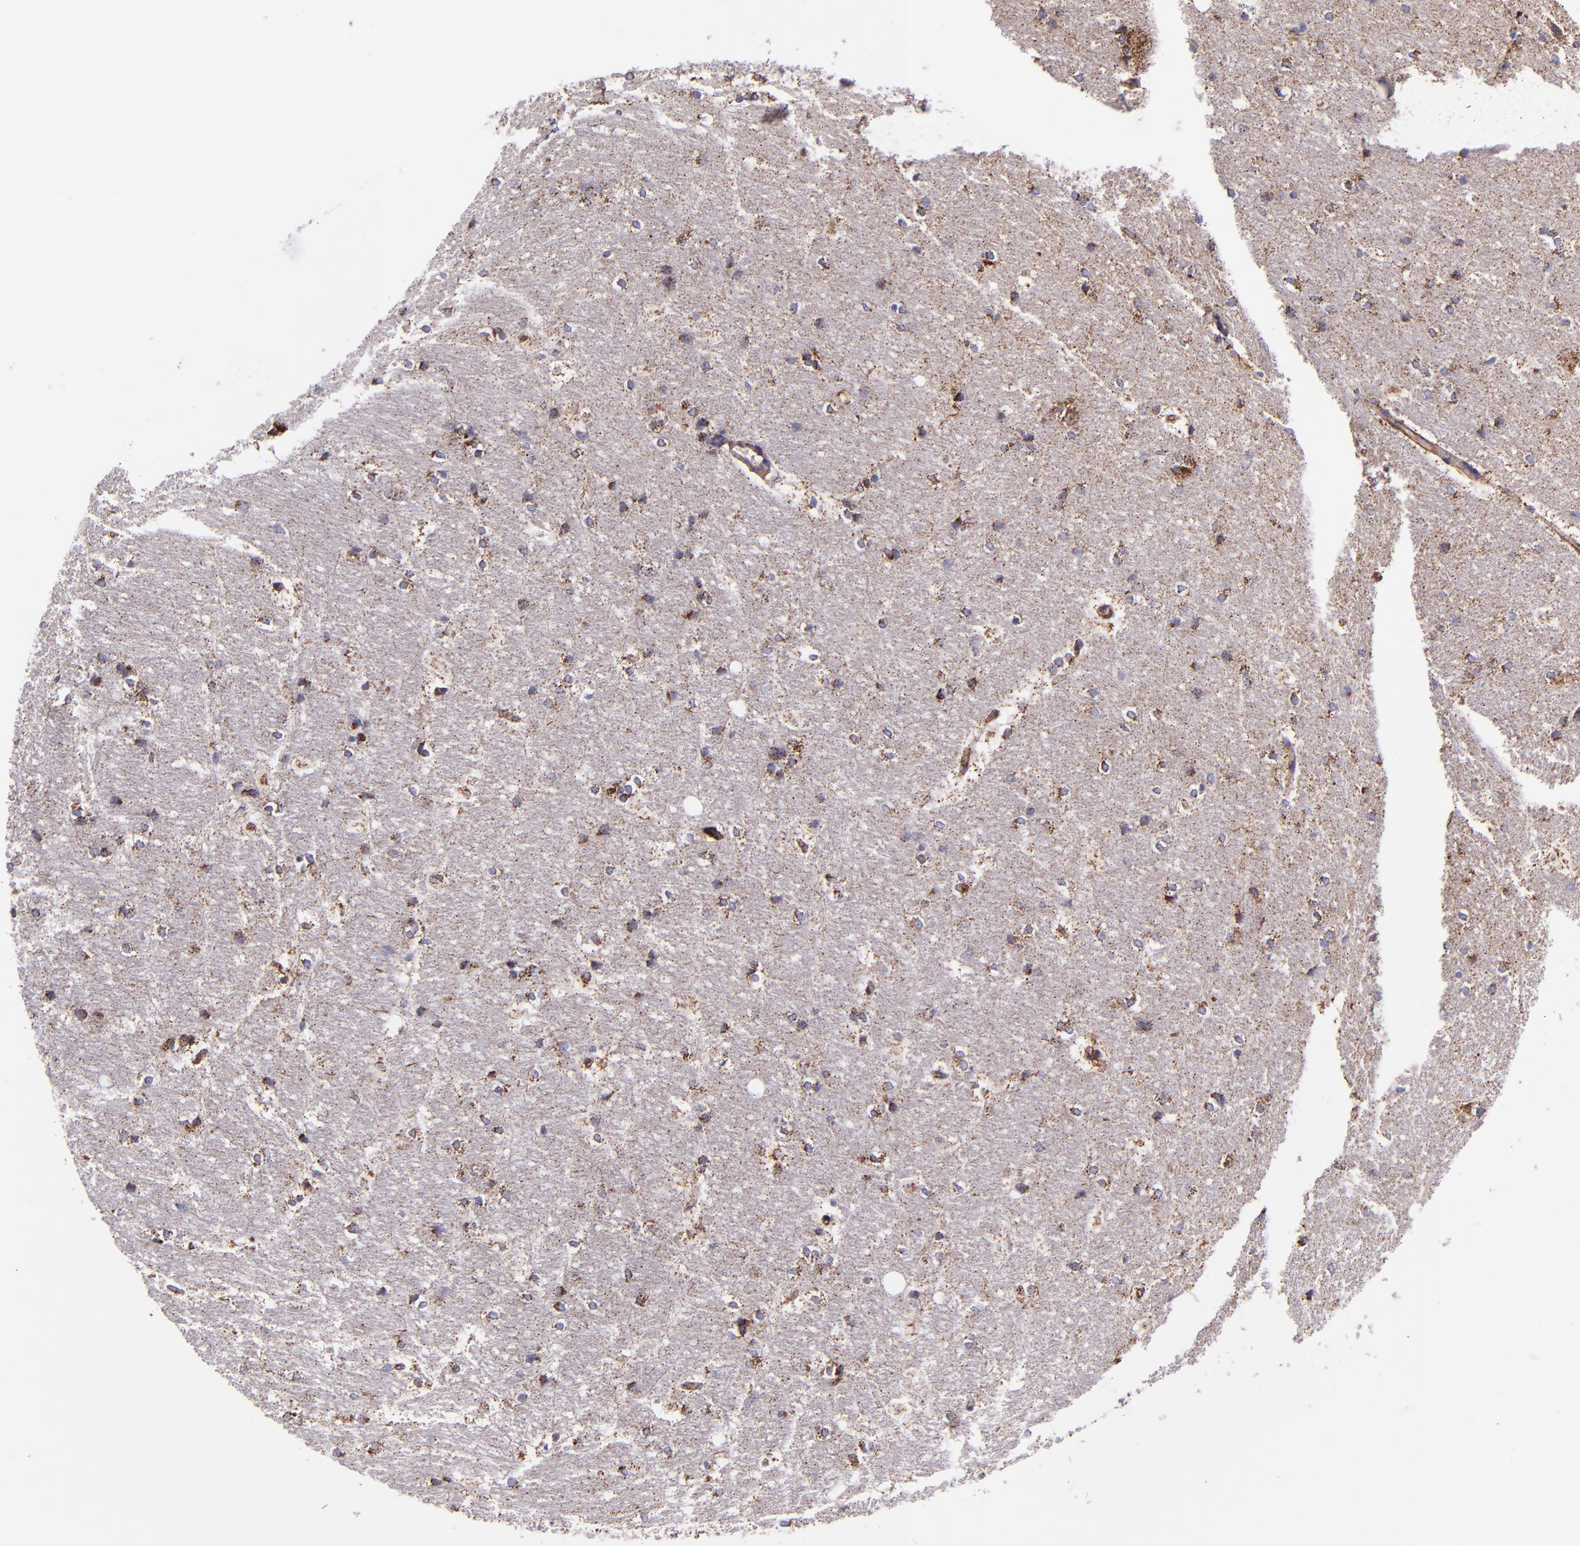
{"staining": {"intensity": "moderate", "quantity": "25%-75%", "location": "cytoplasmic/membranous"}, "tissue": "hippocampus", "cell_type": "Glial cells", "image_type": "normal", "snomed": [{"axis": "morphology", "description": "Normal tissue, NOS"}, {"axis": "topography", "description": "Hippocampus"}], "caption": "Immunohistochemical staining of benign human hippocampus reveals 25%-75% levels of moderate cytoplasmic/membranous protein positivity in about 25%-75% of glial cells. Nuclei are stained in blue.", "gene": "IDH3G", "patient": {"sex": "female", "age": 19}}